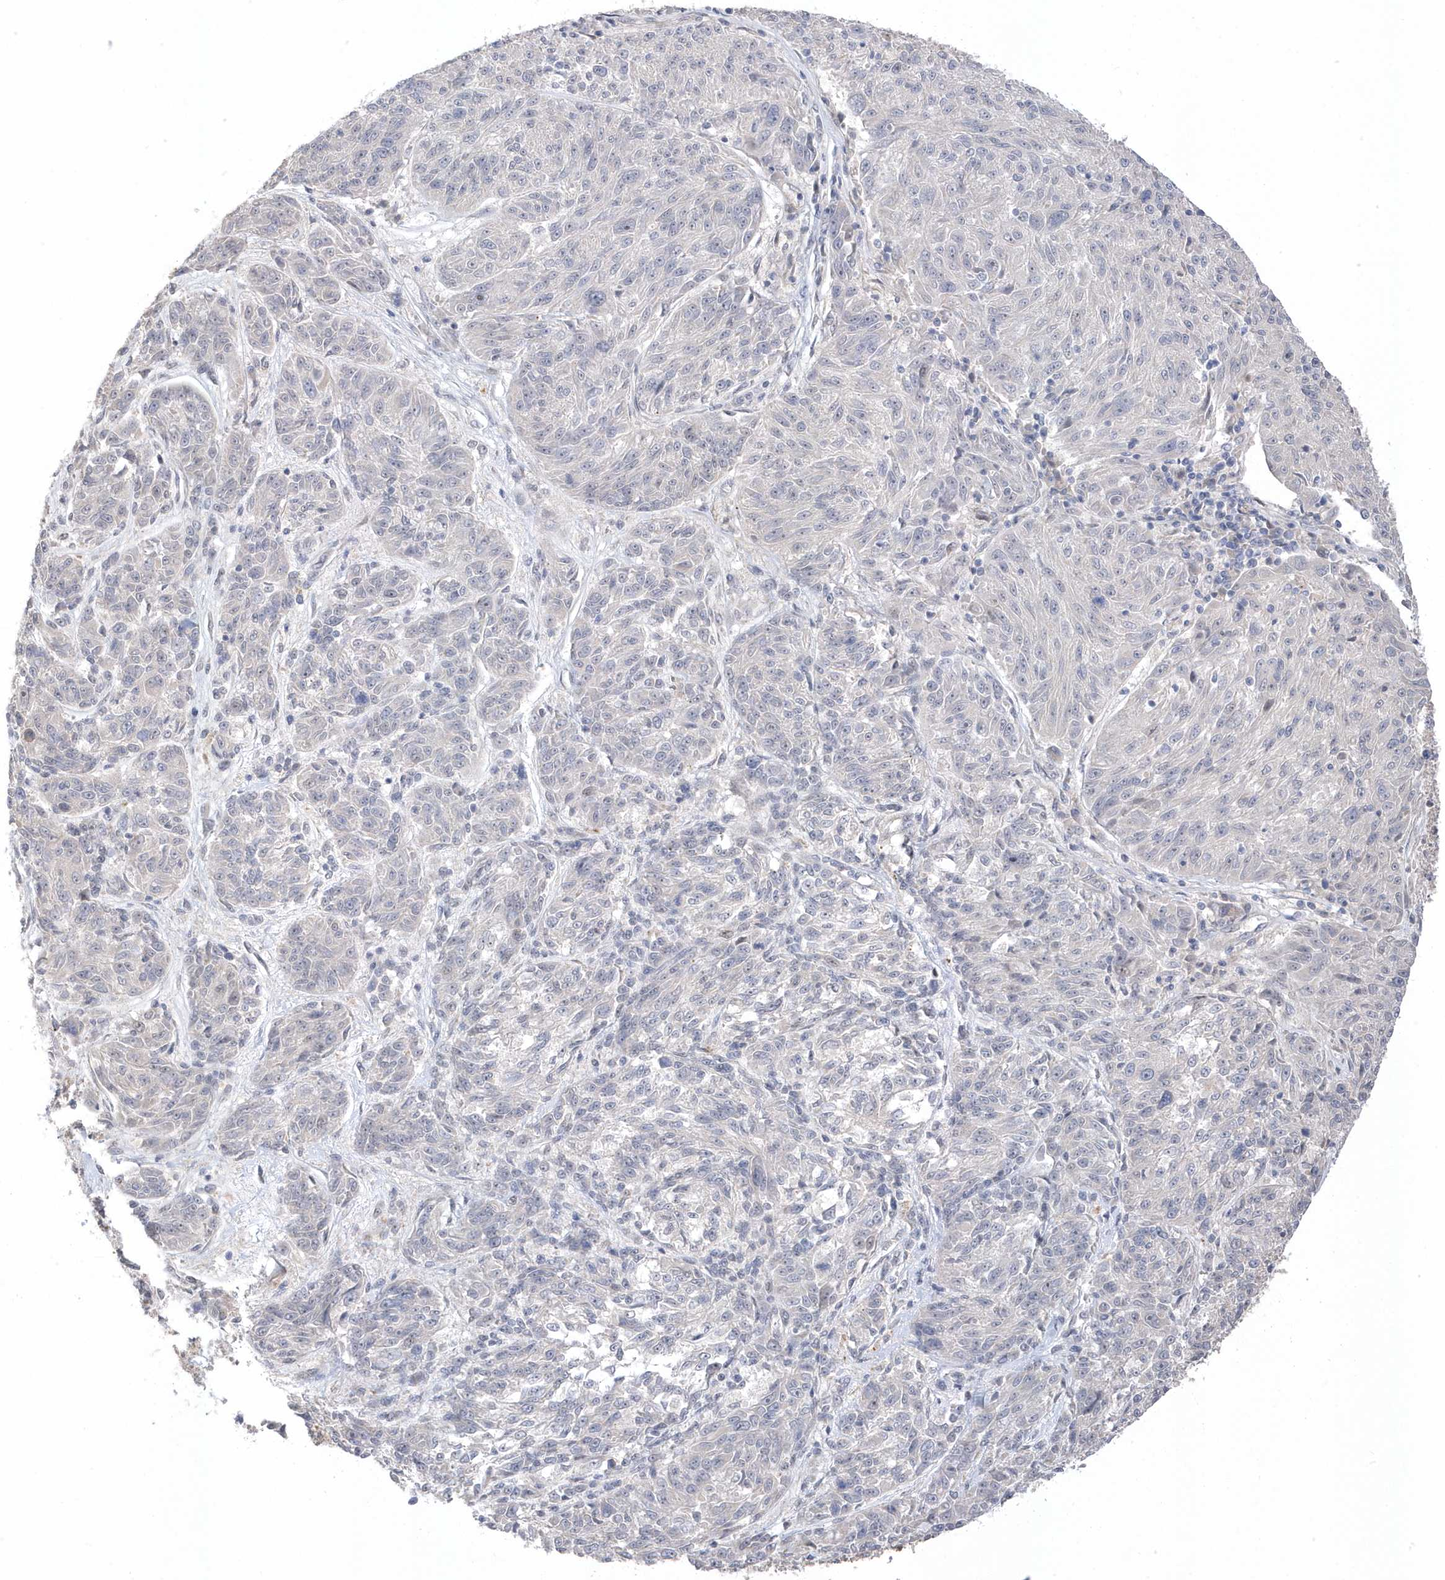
{"staining": {"intensity": "negative", "quantity": "none", "location": "none"}, "tissue": "melanoma", "cell_type": "Tumor cells", "image_type": "cancer", "snomed": [{"axis": "morphology", "description": "Malignant melanoma, NOS"}, {"axis": "topography", "description": "Skin"}], "caption": "The micrograph displays no staining of tumor cells in malignant melanoma.", "gene": "GTPBP6", "patient": {"sex": "male", "age": 53}}